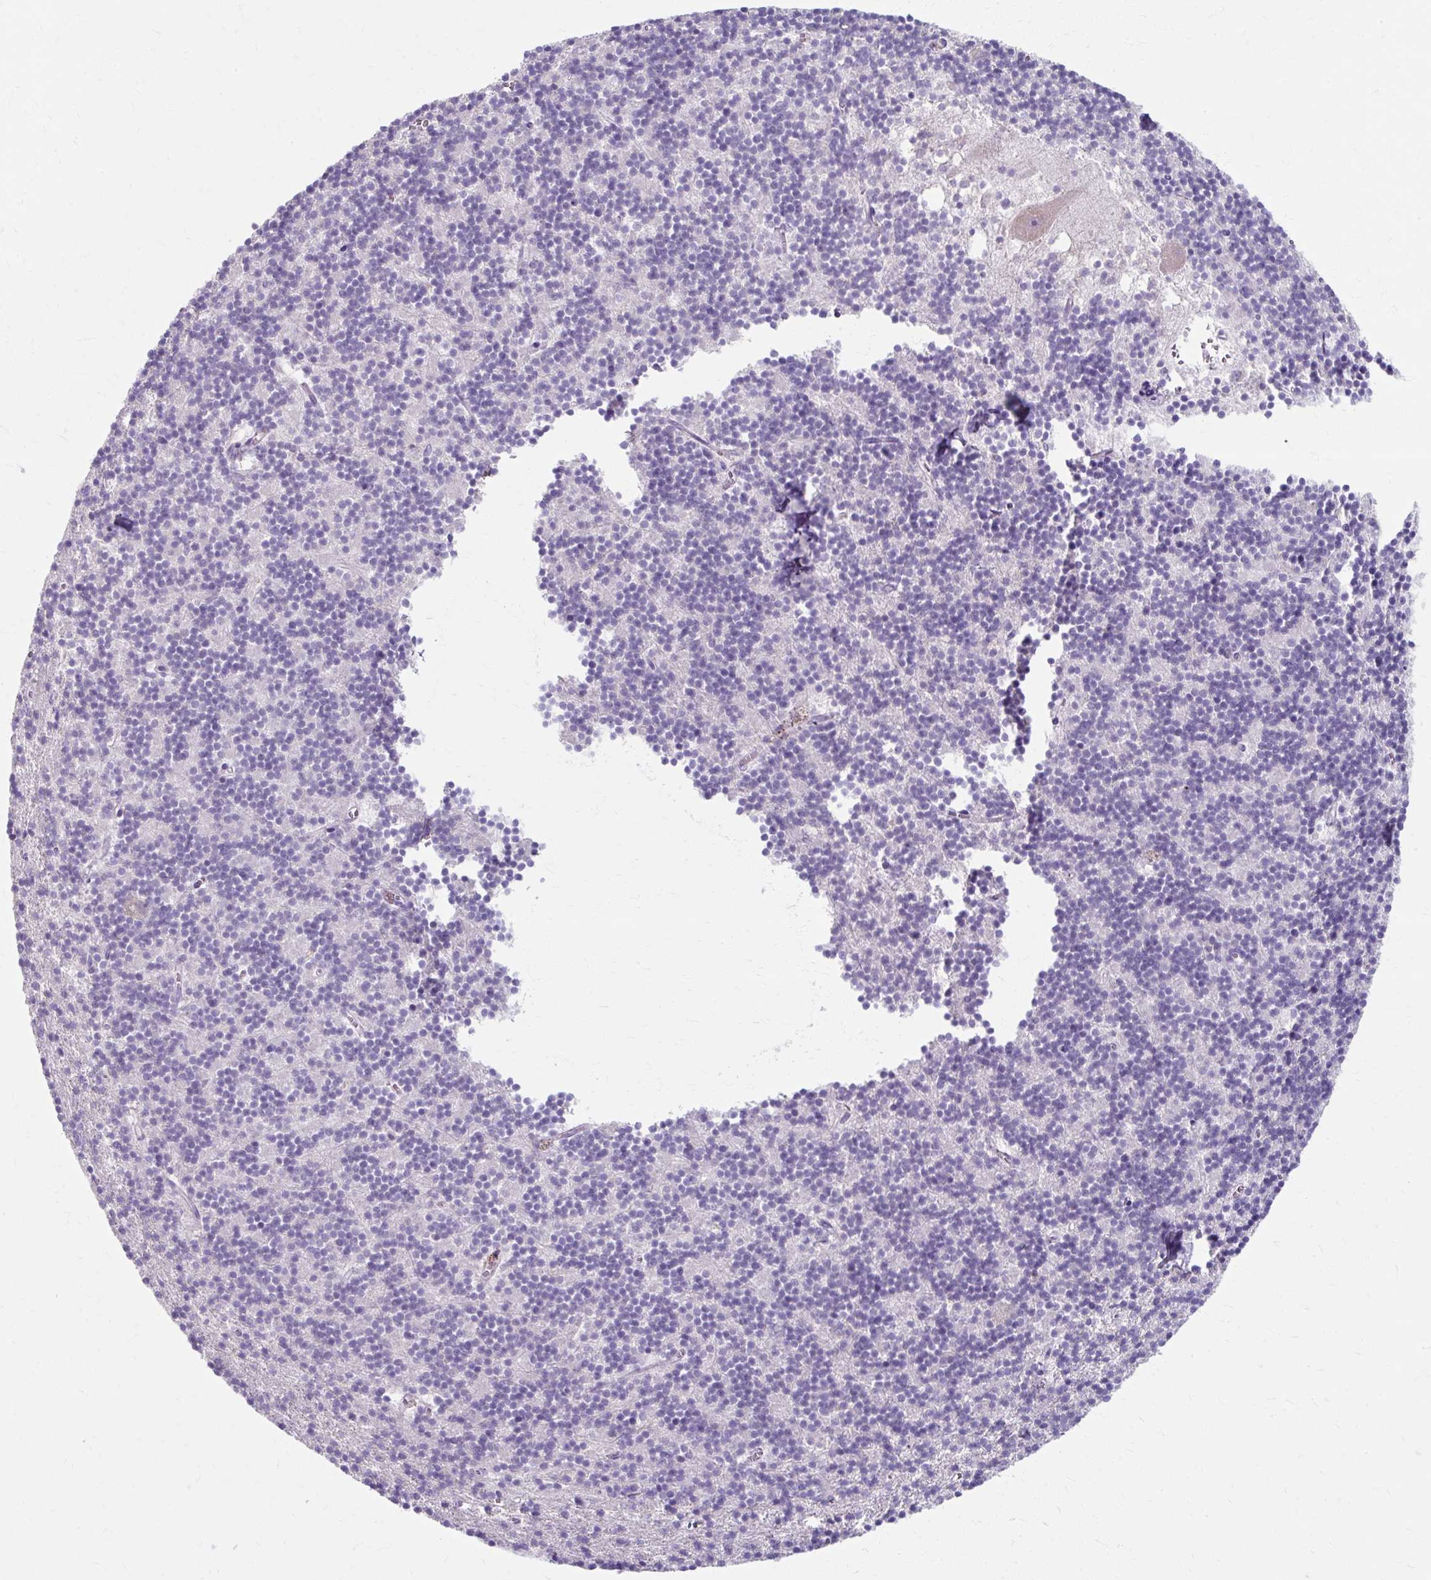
{"staining": {"intensity": "negative", "quantity": "none", "location": "none"}, "tissue": "cerebellum", "cell_type": "Cells in granular layer", "image_type": "normal", "snomed": [{"axis": "morphology", "description": "Normal tissue, NOS"}, {"axis": "topography", "description": "Cerebellum"}], "caption": "High power microscopy photomicrograph of an IHC photomicrograph of unremarkable cerebellum, revealing no significant staining in cells in granular layer. The staining is performed using DAB brown chromogen with nuclei counter-stained in using hematoxylin.", "gene": "ZNF555", "patient": {"sex": "male", "age": 54}}